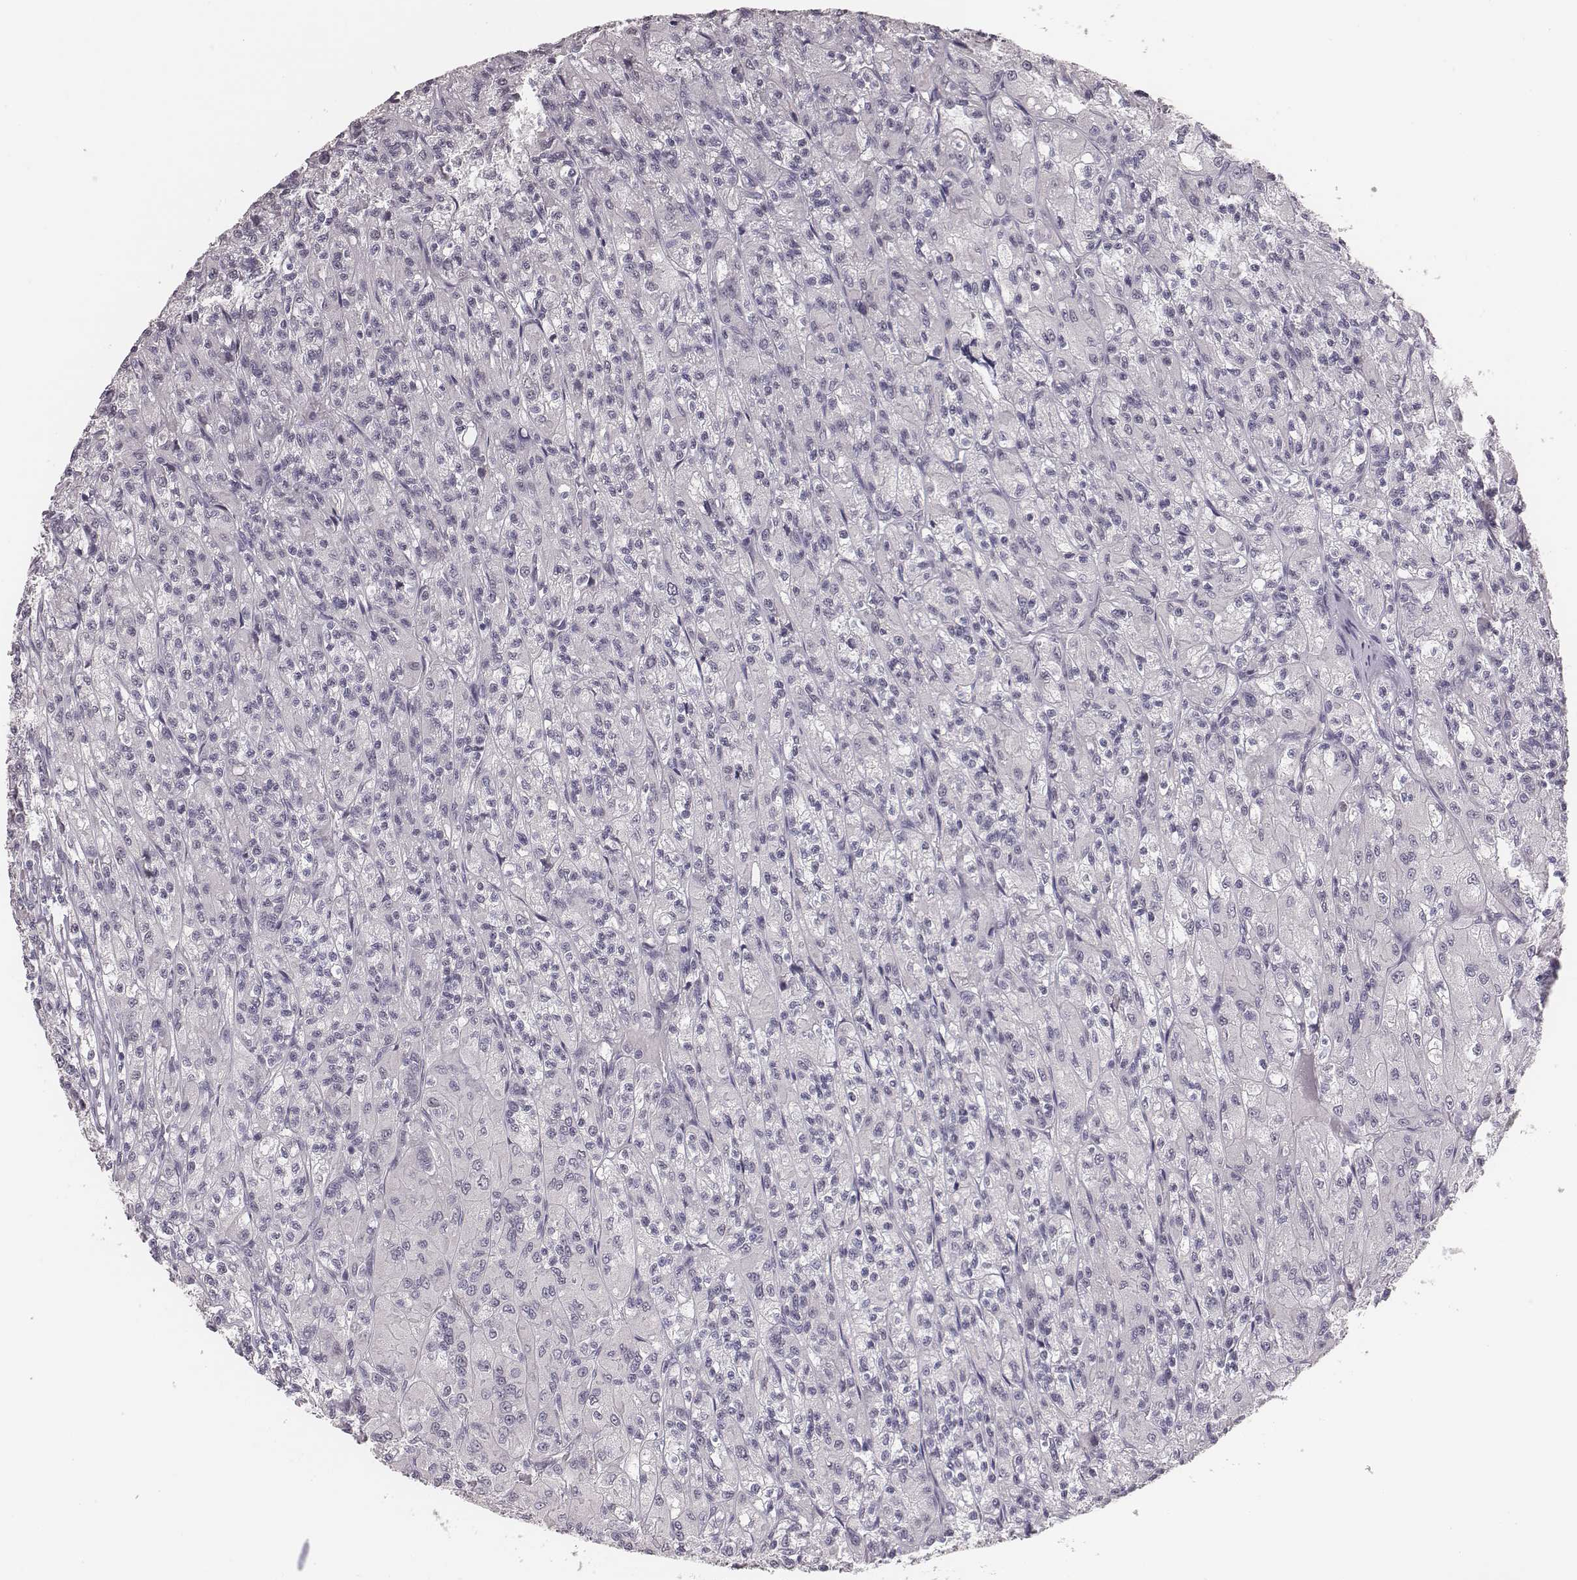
{"staining": {"intensity": "negative", "quantity": "none", "location": "none"}, "tissue": "renal cancer", "cell_type": "Tumor cells", "image_type": "cancer", "snomed": [{"axis": "morphology", "description": "Adenocarcinoma, NOS"}, {"axis": "topography", "description": "Kidney"}], "caption": "A high-resolution image shows IHC staining of adenocarcinoma (renal), which exhibits no significant staining in tumor cells. (Immunohistochemistry, brightfield microscopy, high magnification).", "gene": "CSHL1", "patient": {"sex": "female", "age": 70}}